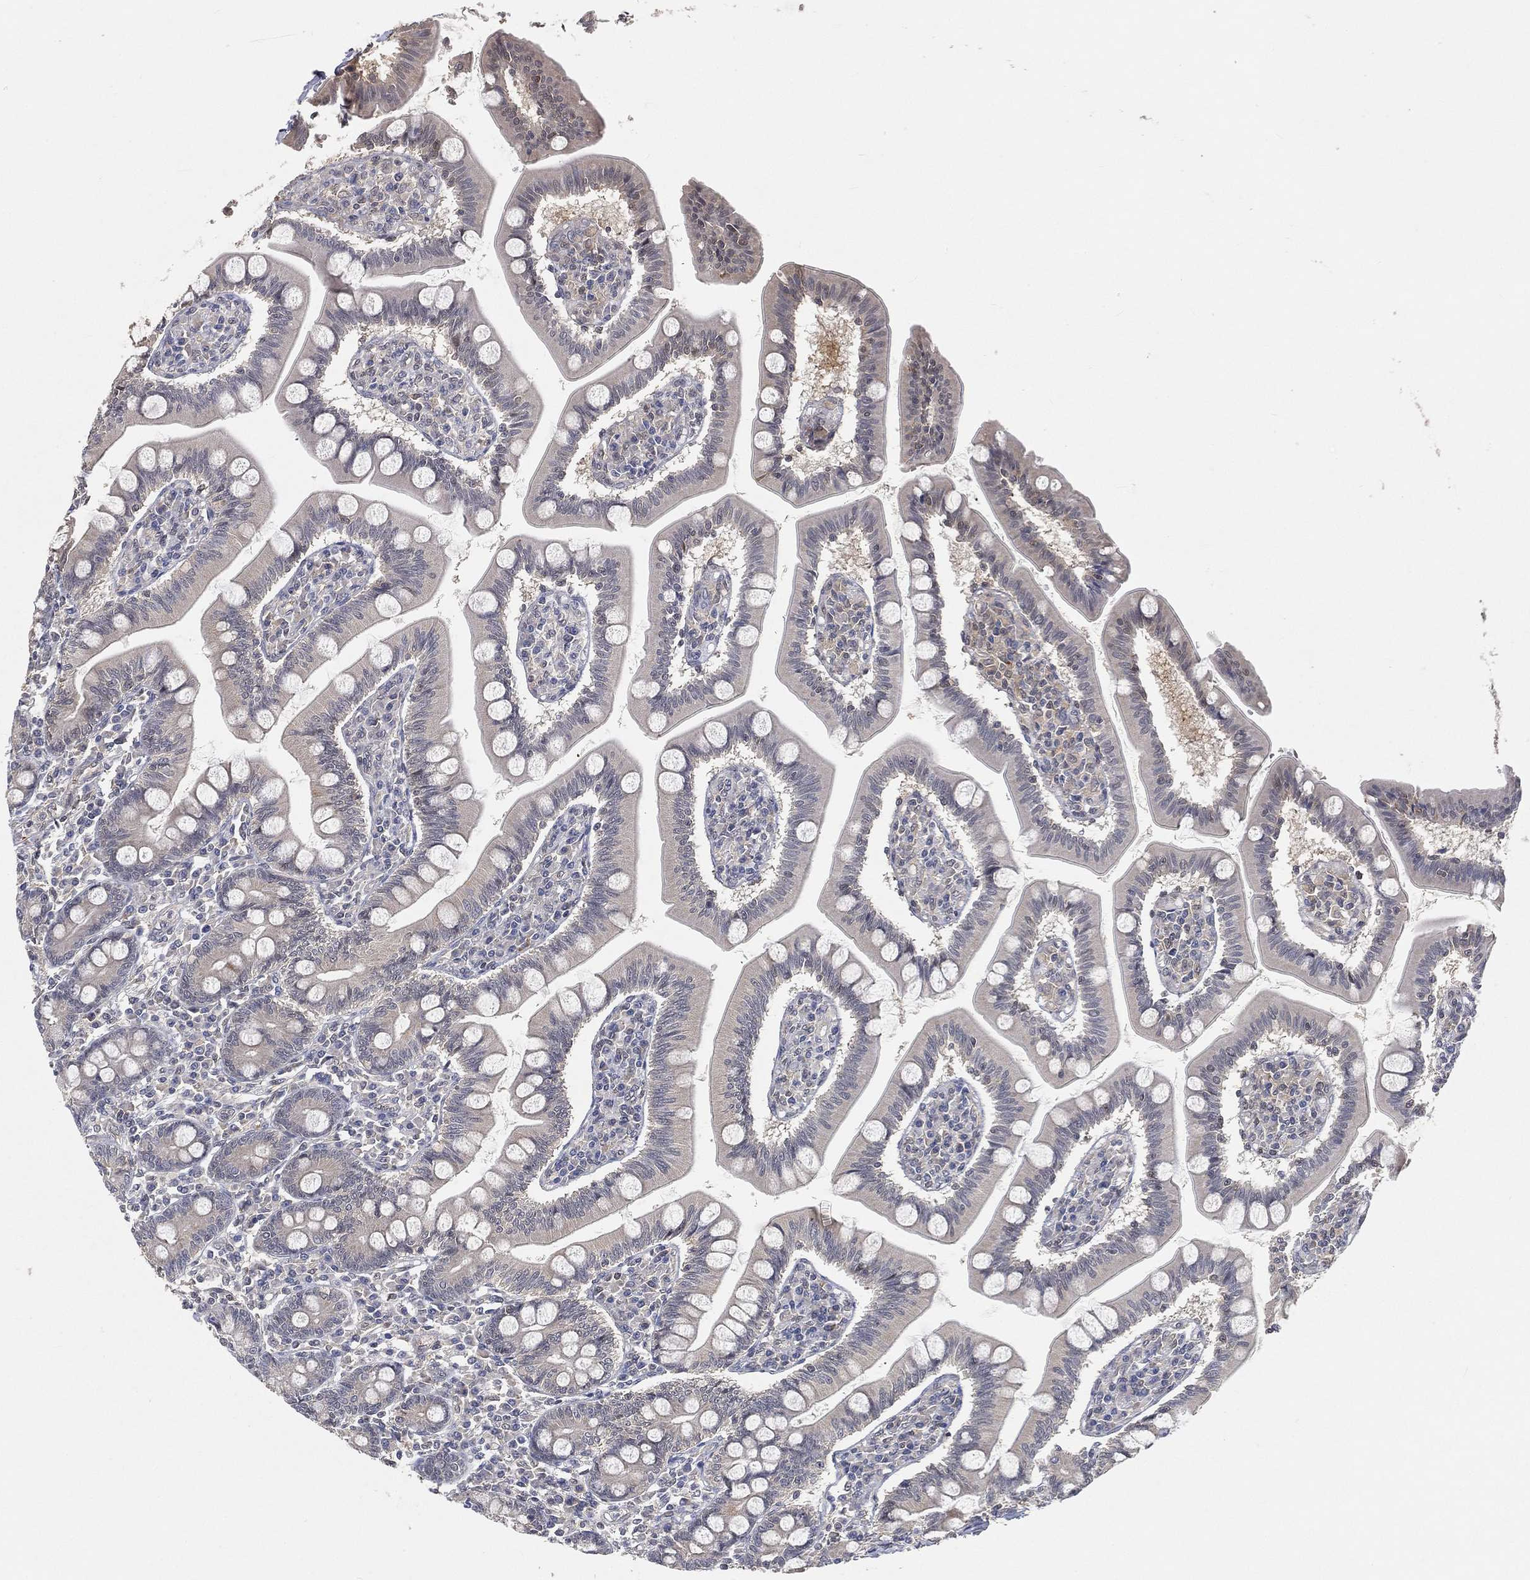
{"staining": {"intensity": "negative", "quantity": "none", "location": "none"}, "tissue": "small intestine", "cell_type": "Glandular cells", "image_type": "normal", "snomed": [{"axis": "morphology", "description": "Normal tissue, NOS"}, {"axis": "topography", "description": "Small intestine"}], "caption": "Immunohistochemistry (IHC) photomicrograph of unremarkable small intestine: human small intestine stained with DAB (3,3'-diaminobenzidine) exhibits no significant protein positivity in glandular cells.", "gene": "MAPK1", "patient": {"sex": "male", "age": 88}}